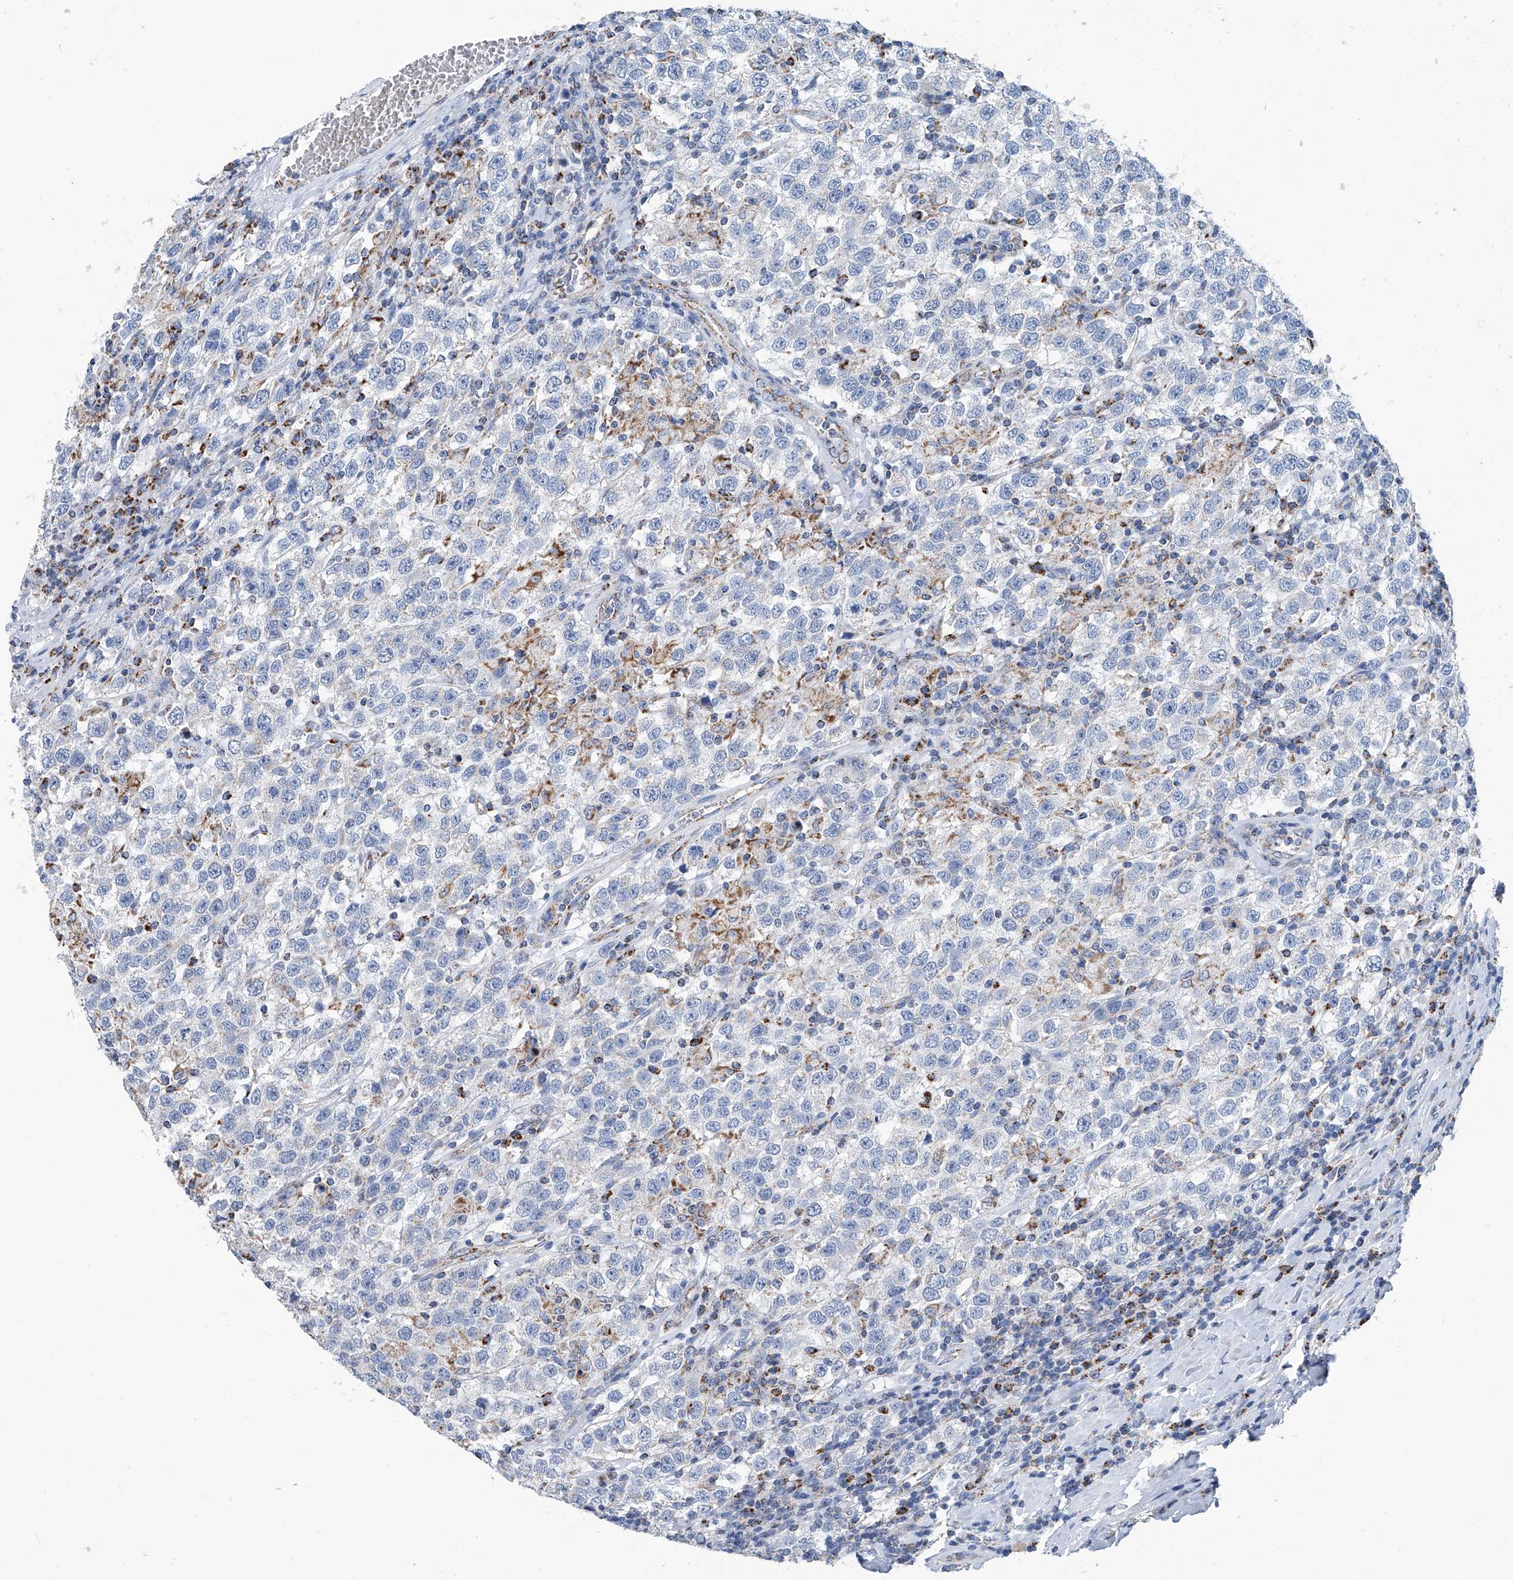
{"staining": {"intensity": "negative", "quantity": "none", "location": "none"}, "tissue": "testis cancer", "cell_type": "Tumor cells", "image_type": "cancer", "snomed": [{"axis": "morphology", "description": "Seminoma, NOS"}, {"axis": "topography", "description": "Testis"}], "caption": "This is a image of IHC staining of testis cancer, which shows no positivity in tumor cells. (Immunohistochemistry (ihc), brightfield microscopy, high magnification).", "gene": "MT-ND1", "patient": {"sex": "male", "age": 41}}